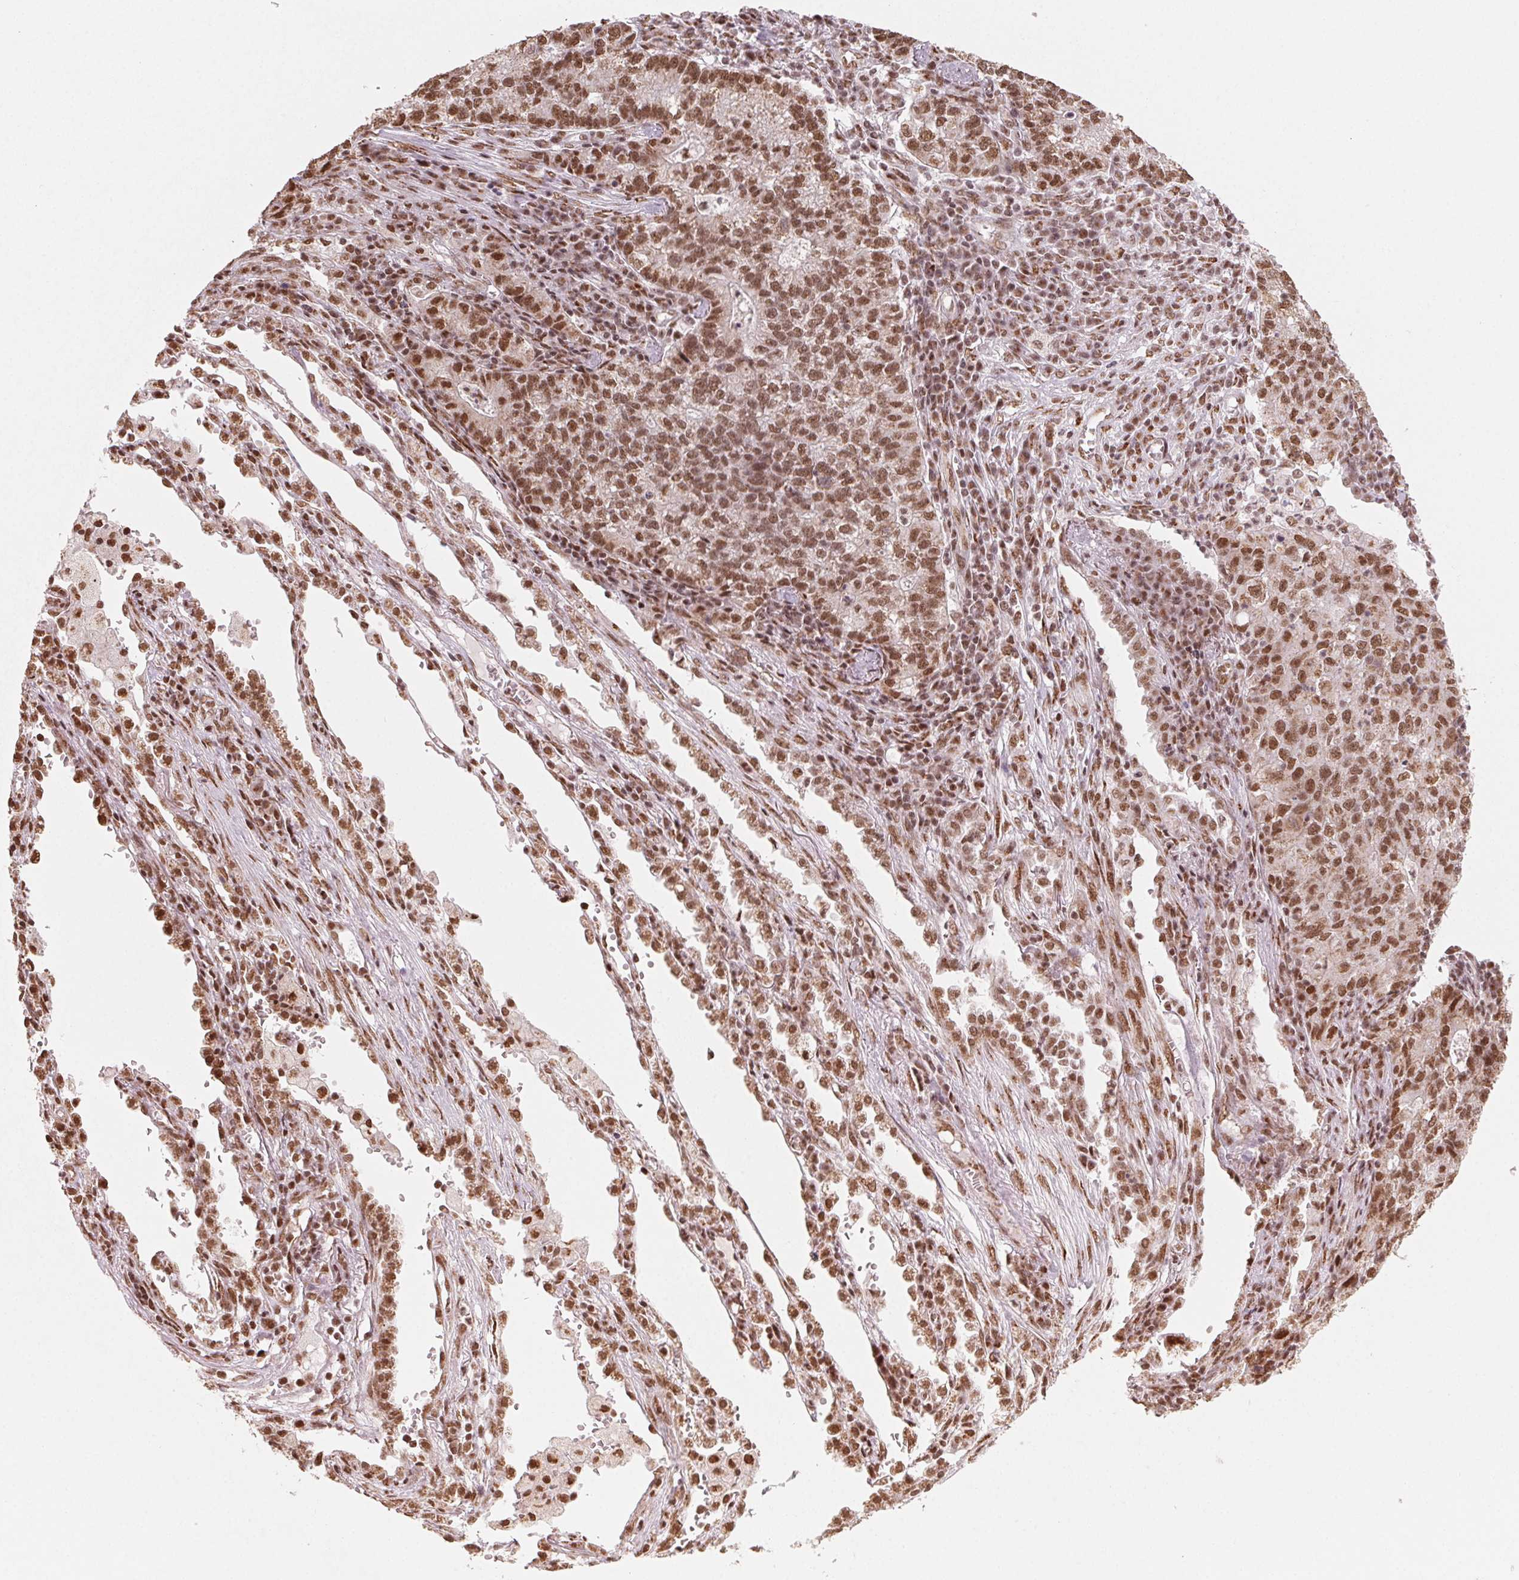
{"staining": {"intensity": "moderate", "quantity": ">75%", "location": "nuclear"}, "tissue": "lung cancer", "cell_type": "Tumor cells", "image_type": "cancer", "snomed": [{"axis": "morphology", "description": "Adenocarcinoma, NOS"}, {"axis": "topography", "description": "Lung"}], "caption": "Adenocarcinoma (lung) stained with a protein marker displays moderate staining in tumor cells.", "gene": "TOPORS", "patient": {"sex": "male", "age": 57}}